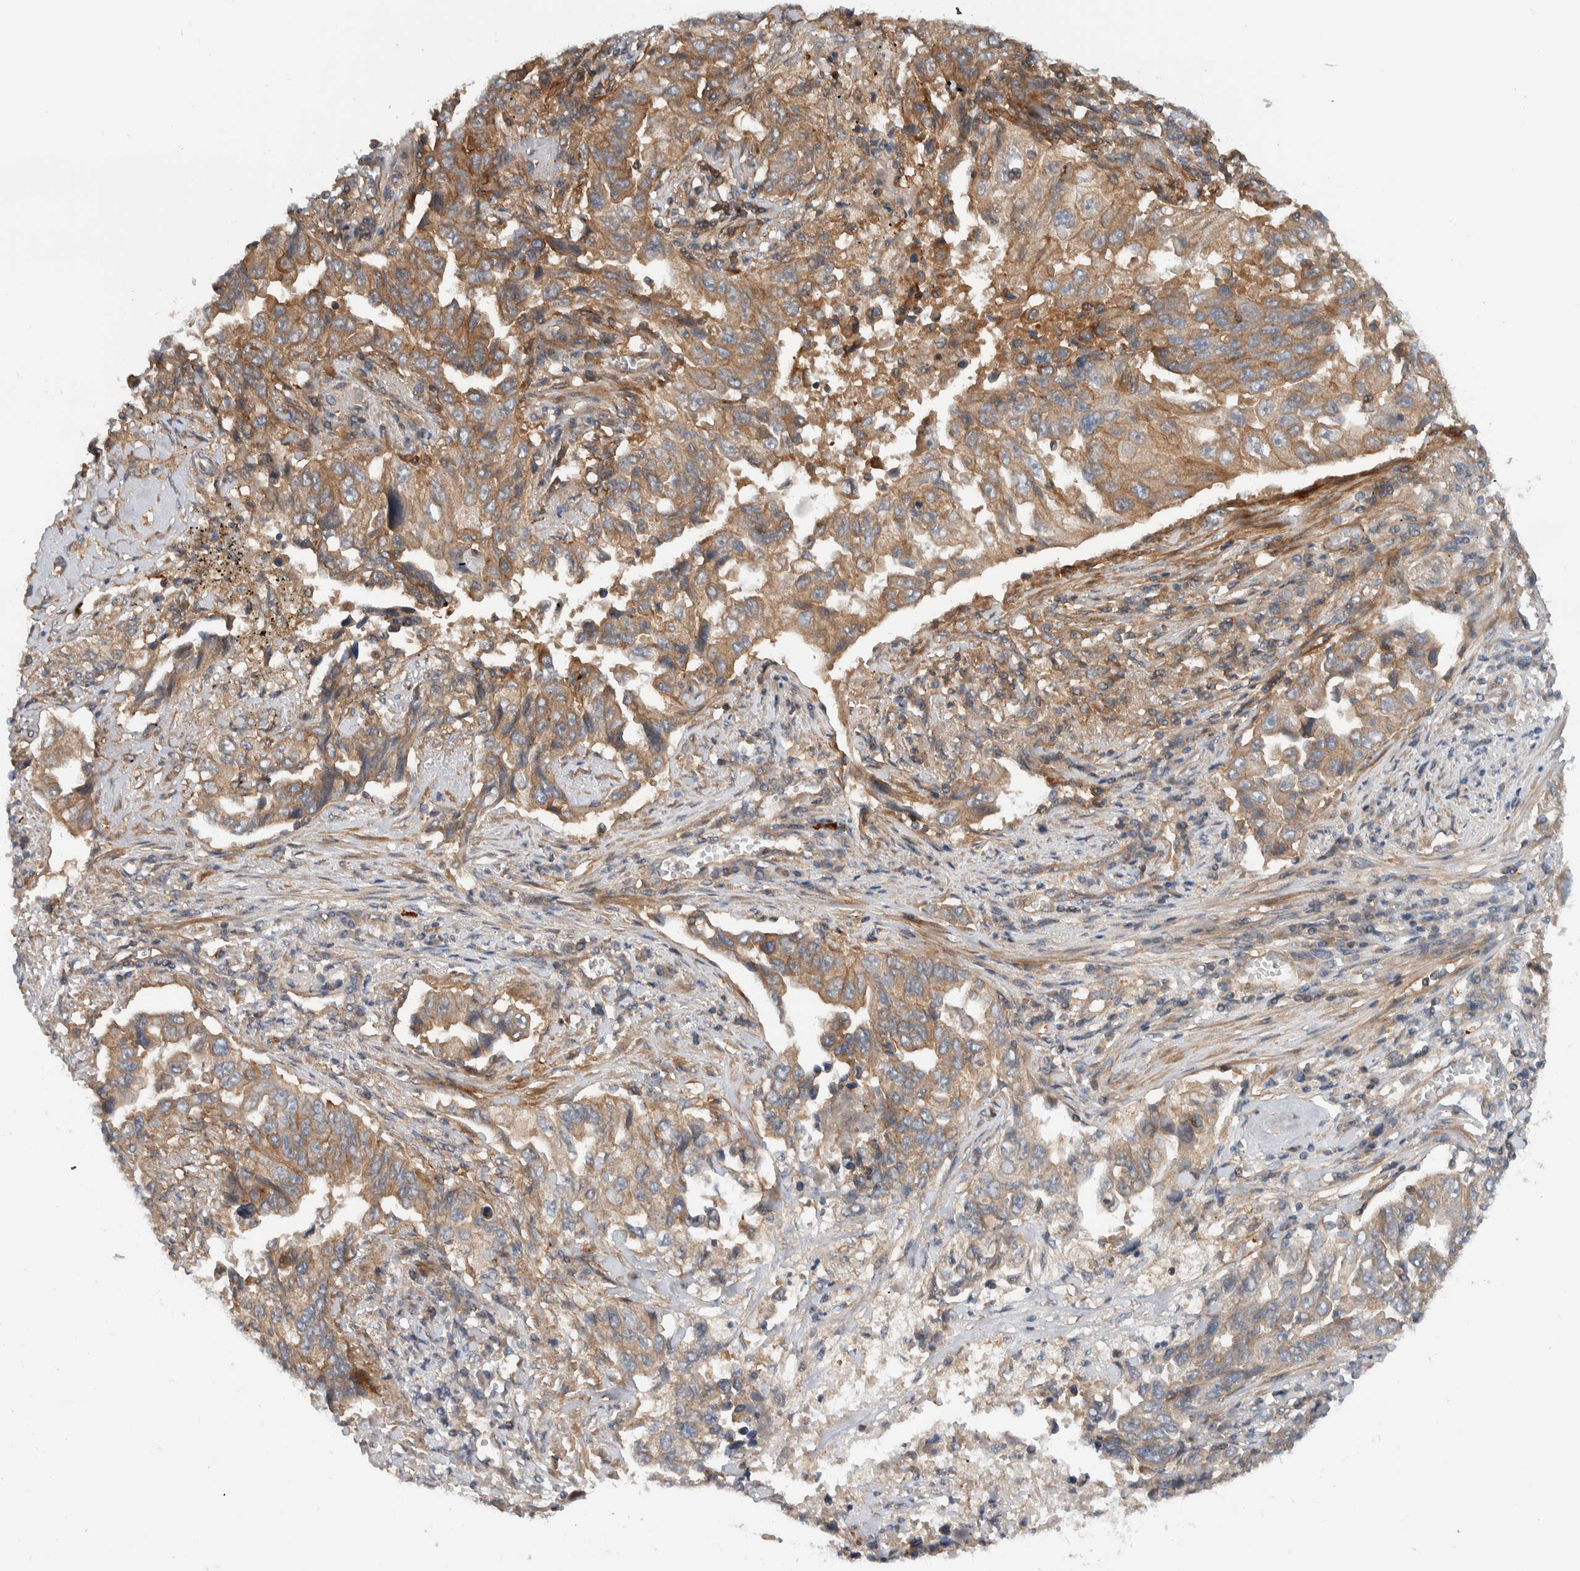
{"staining": {"intensity": "moderate", "quantity": ">75%", "location": "cytoplasmic/membranous"}, "tissue": "lung cancer", "cell_type": "Tumor cells", "image_type": "cancer", "snomed": [{"axis": "morphology", "description": "Adenocarcinoma, NOS"}, {"axis": "topography", "description": "Lung"}], "caption": "Immunohistochemical staining of human lung cancer reveals medium levels of moderate cytoplasmic/membranous protein staining in about >75% of tumor cells.", "gene": "MPRIP", "patient": {"sex": "female", "age": 51}}